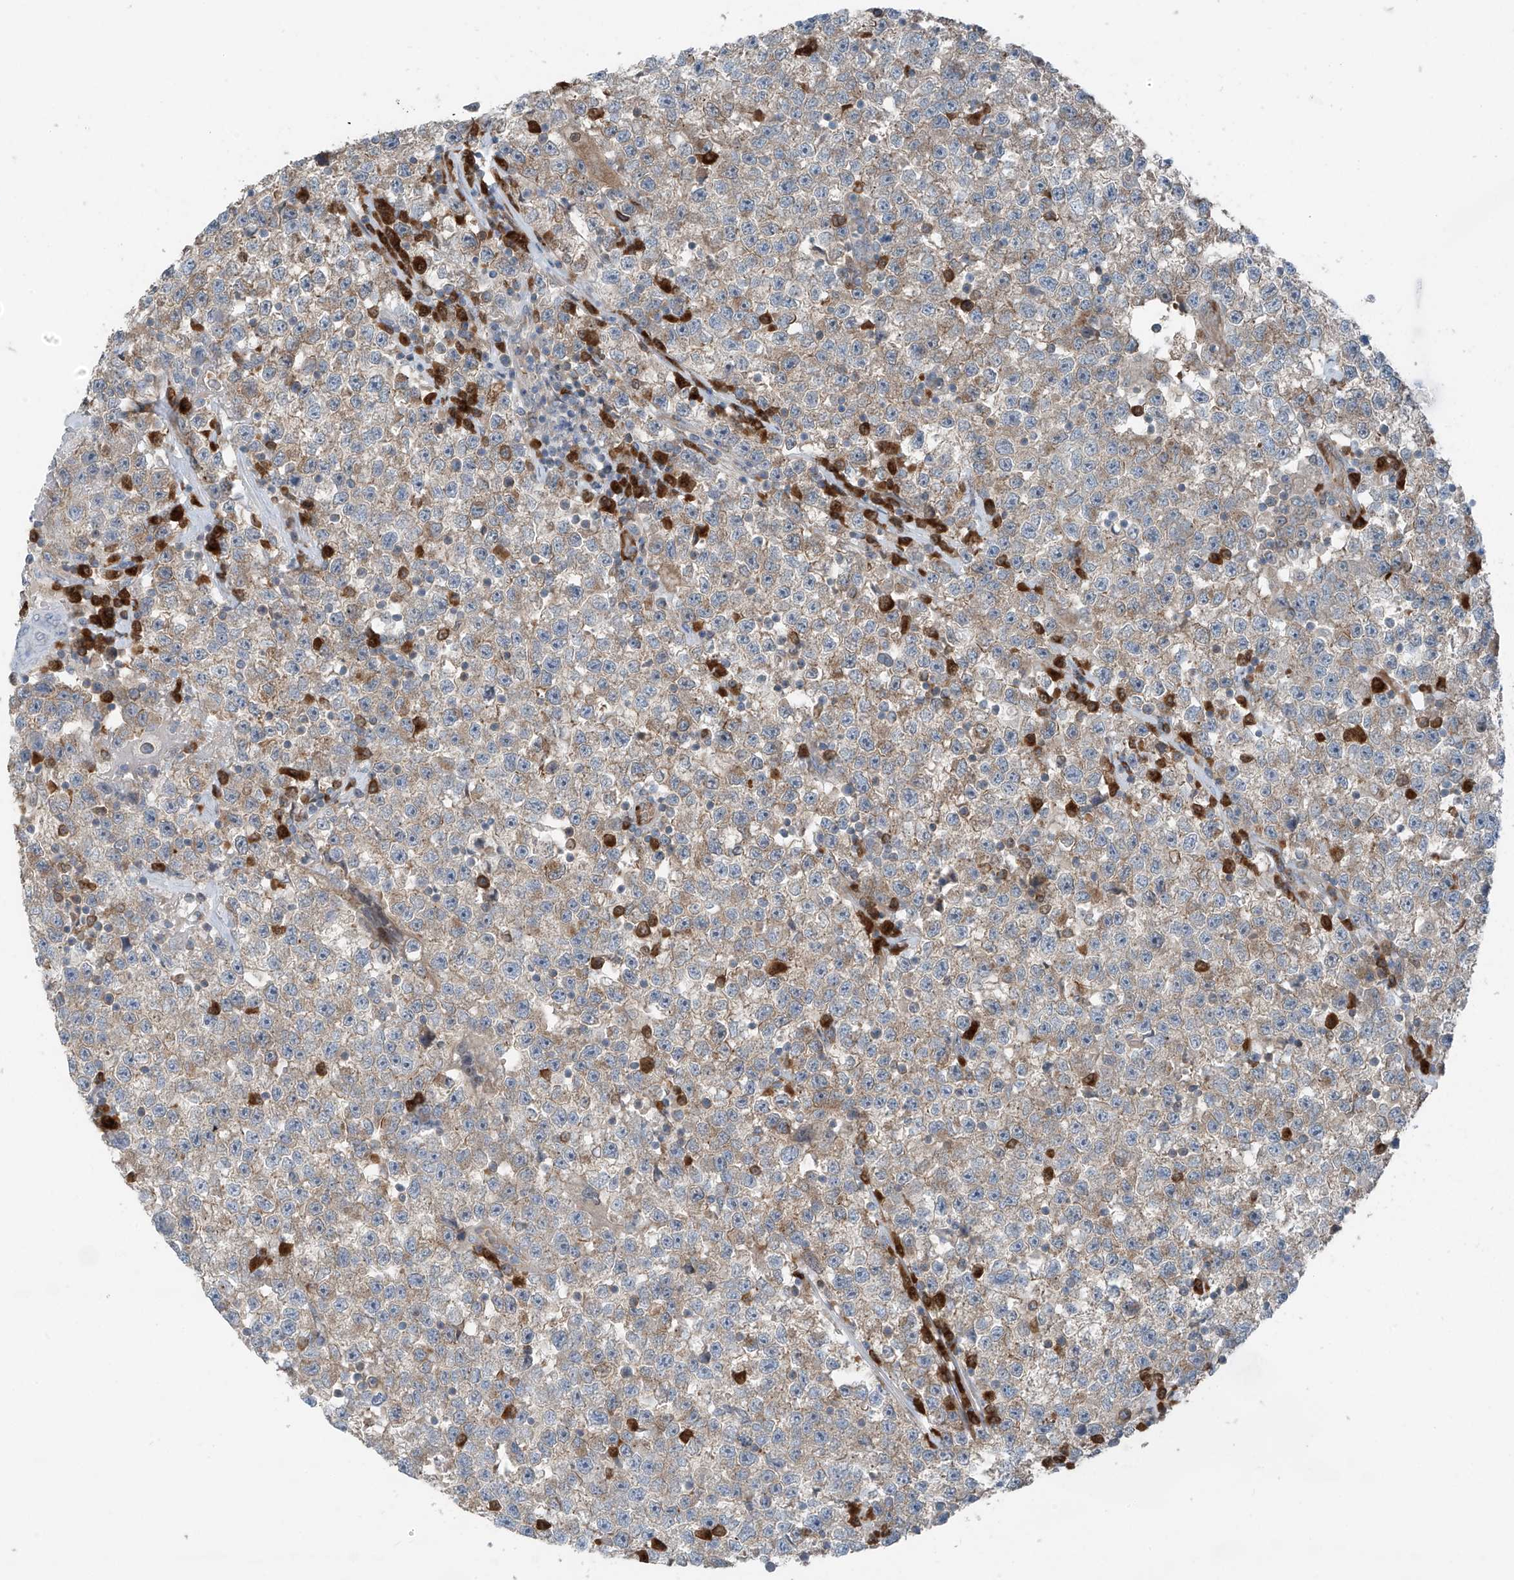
{"staining": {"intensity": "moderate", "quantity": ">75%", "location": "cytoplasmic/membranous"}, "tissue": "testis cancer", "cell_type": "Tumor cells", "image_type": "cancer", "snomed": [{"axis": "morphology", "description": "Seminoma, NOS"}, {"axis": "topography", "description": "Testis"}], "caption": "The micrograph shows a brown stain indicating the presence of a protein in the cytoplasmic/membranous of tumor cells in testis cancer.", "gene": "SLC12A6", "patient": {"sex": "male", "age": 22}}